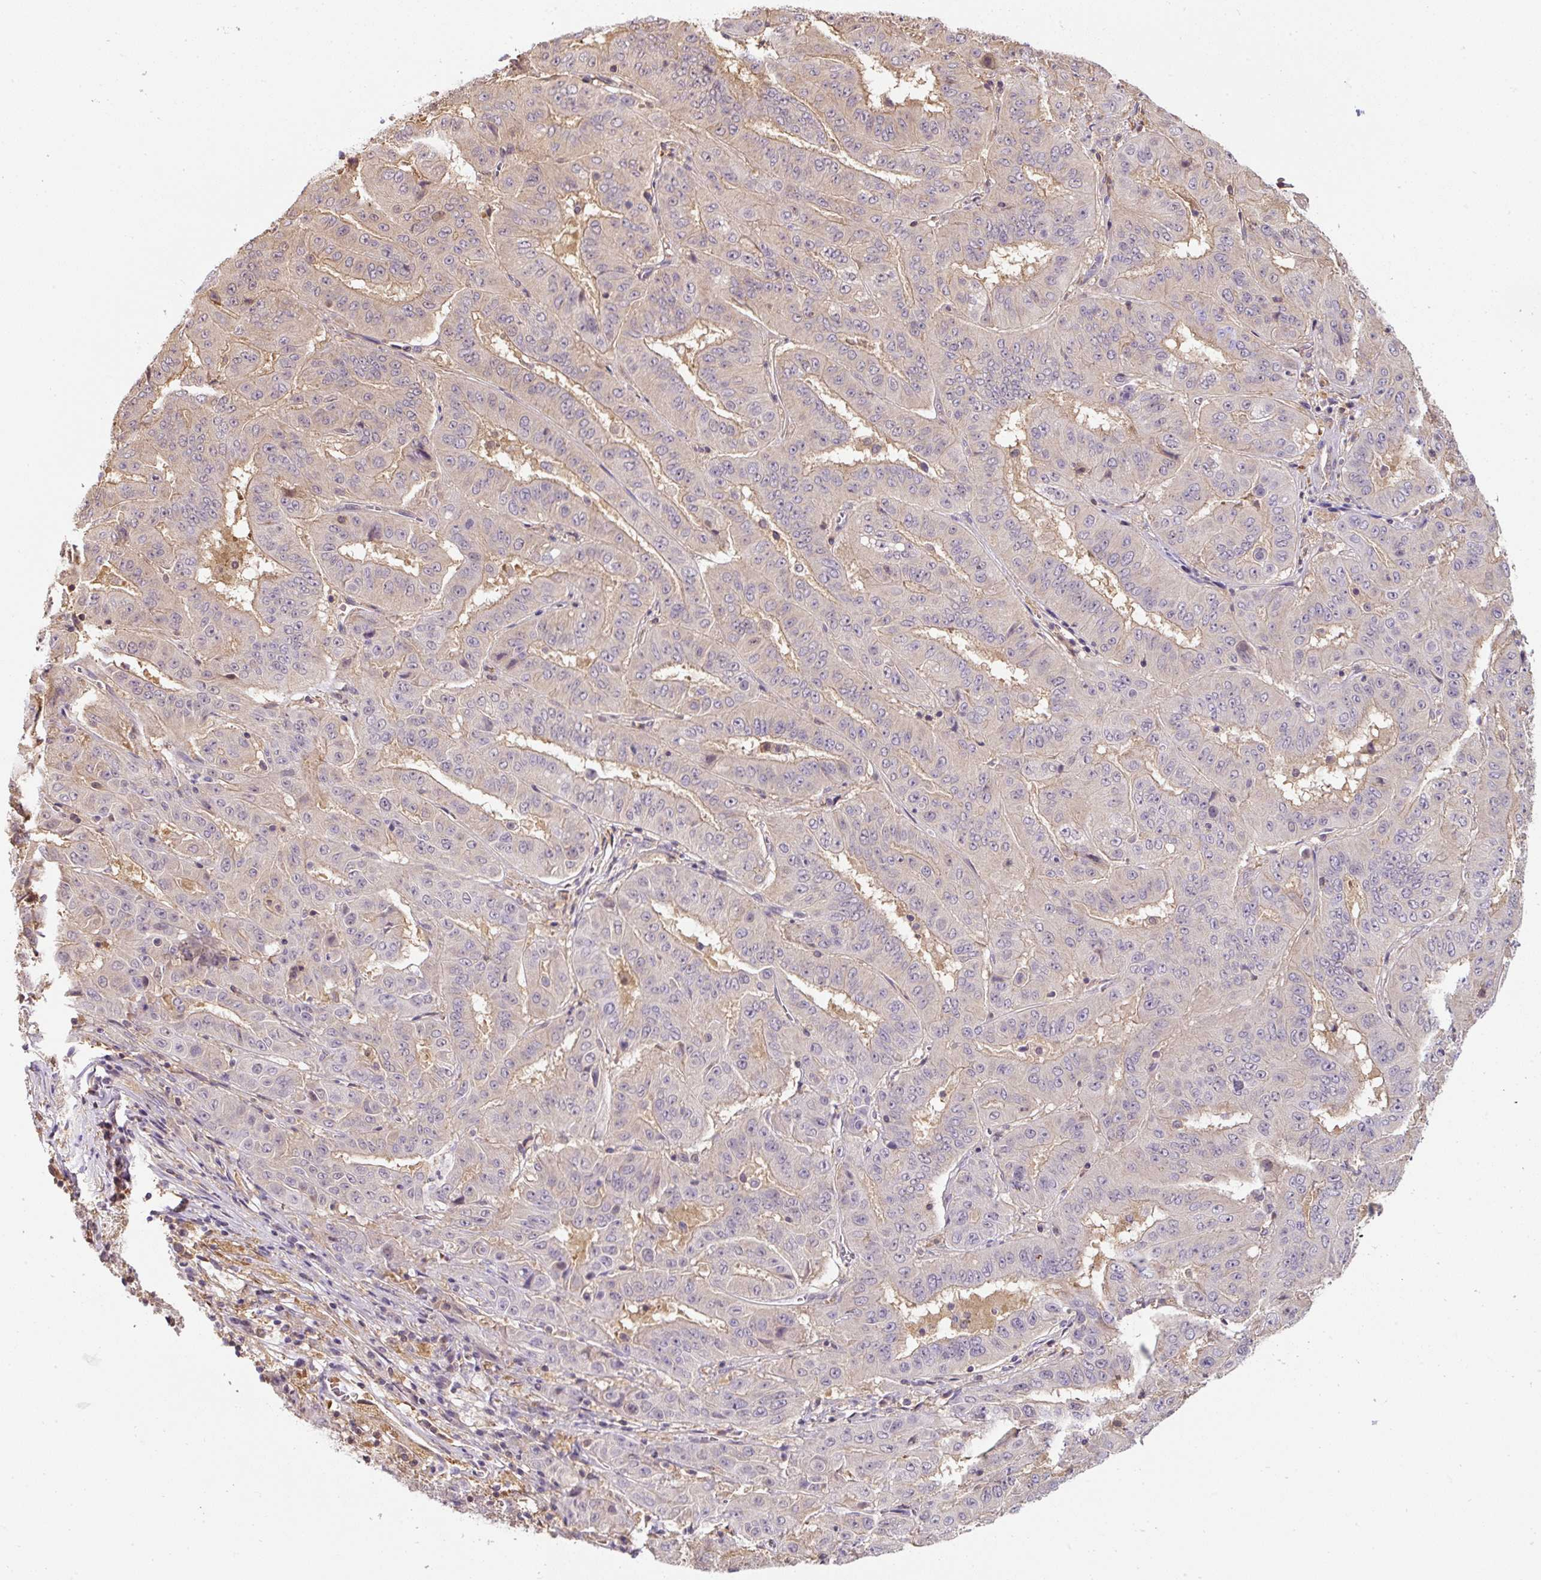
{"staining": {"intensity": "weak", "quantity": "<25%", "location": "cytoplasmic/membranous"}, "tissue": "pancreatic cancer", "cell_type": "Tumor cells", "image_type": "cancer", "snomed": [{"axis": "morphology", "description": "Adenocarcinoma, NOS"}, {"axis": "topography", "description": "Pancreas"}], "caption": "IHC histopathology image of neoplastic tissue: human pancreatic cancer stained with DAB (3,3'-diaminobenzidine) exhibits no significant protein positivity in tumor cells.", "gene": "ST13", "patient": {"sex": "male", "age": 63}}